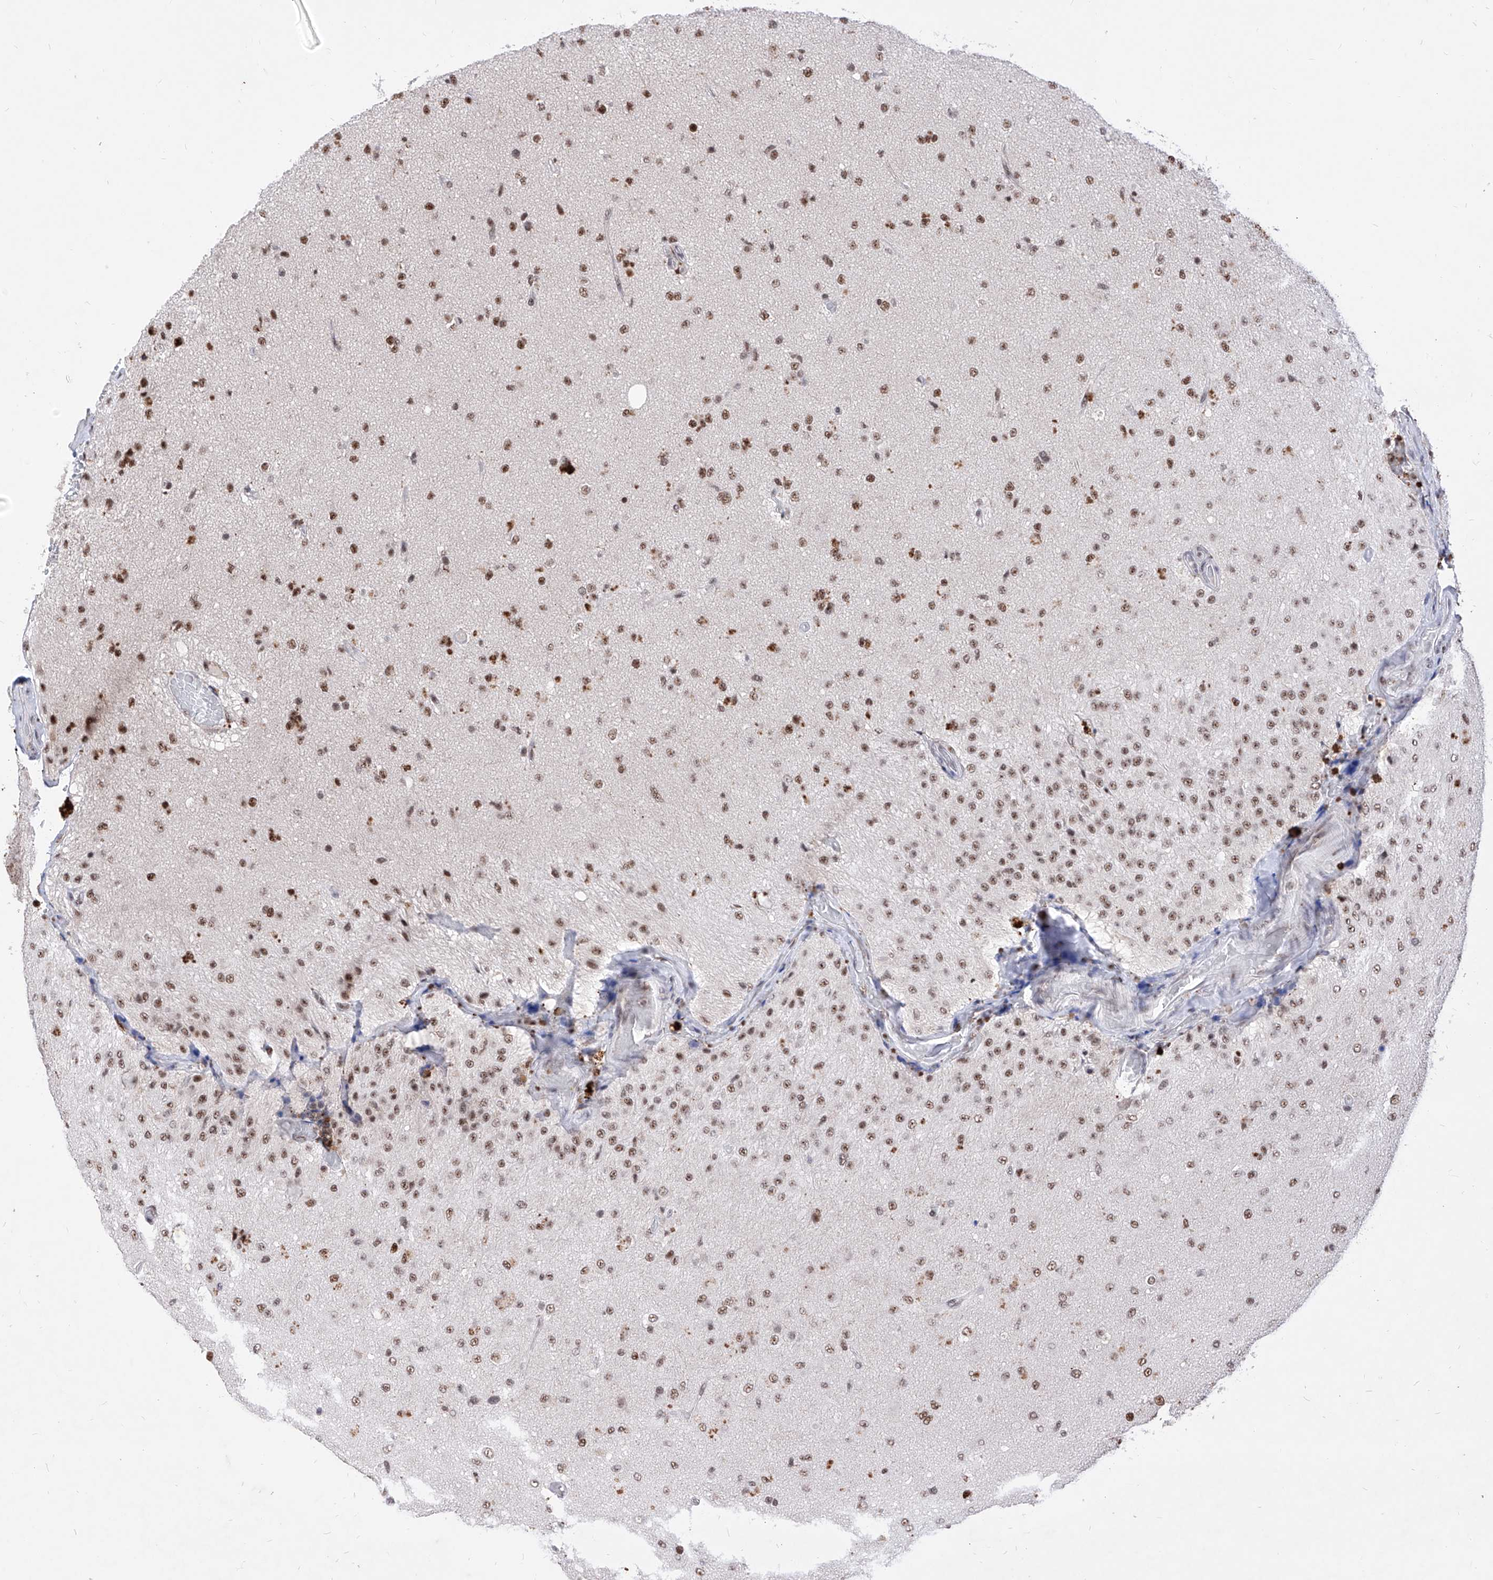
{"staining": {"intensity": "moderate", "quantity": "25%-75%", "location": "nuclear"}, "tissue": "glioma", "cell_type": "Tumor cells", "image_type": "cancer", "snomed": [{"axis": "morphology", "description": "Glioma, malignant, Low grade"}, {"axis": "topography", "description": "Brain"}], "caption": "Immunohistochemistry (IHC) of human glioma exhibits medium levels of moderate nuclear staining in approximately 25%-75% of tumor cells.", "gene": "PHF5A", "patient": {"sex": "male", "age": 65}}